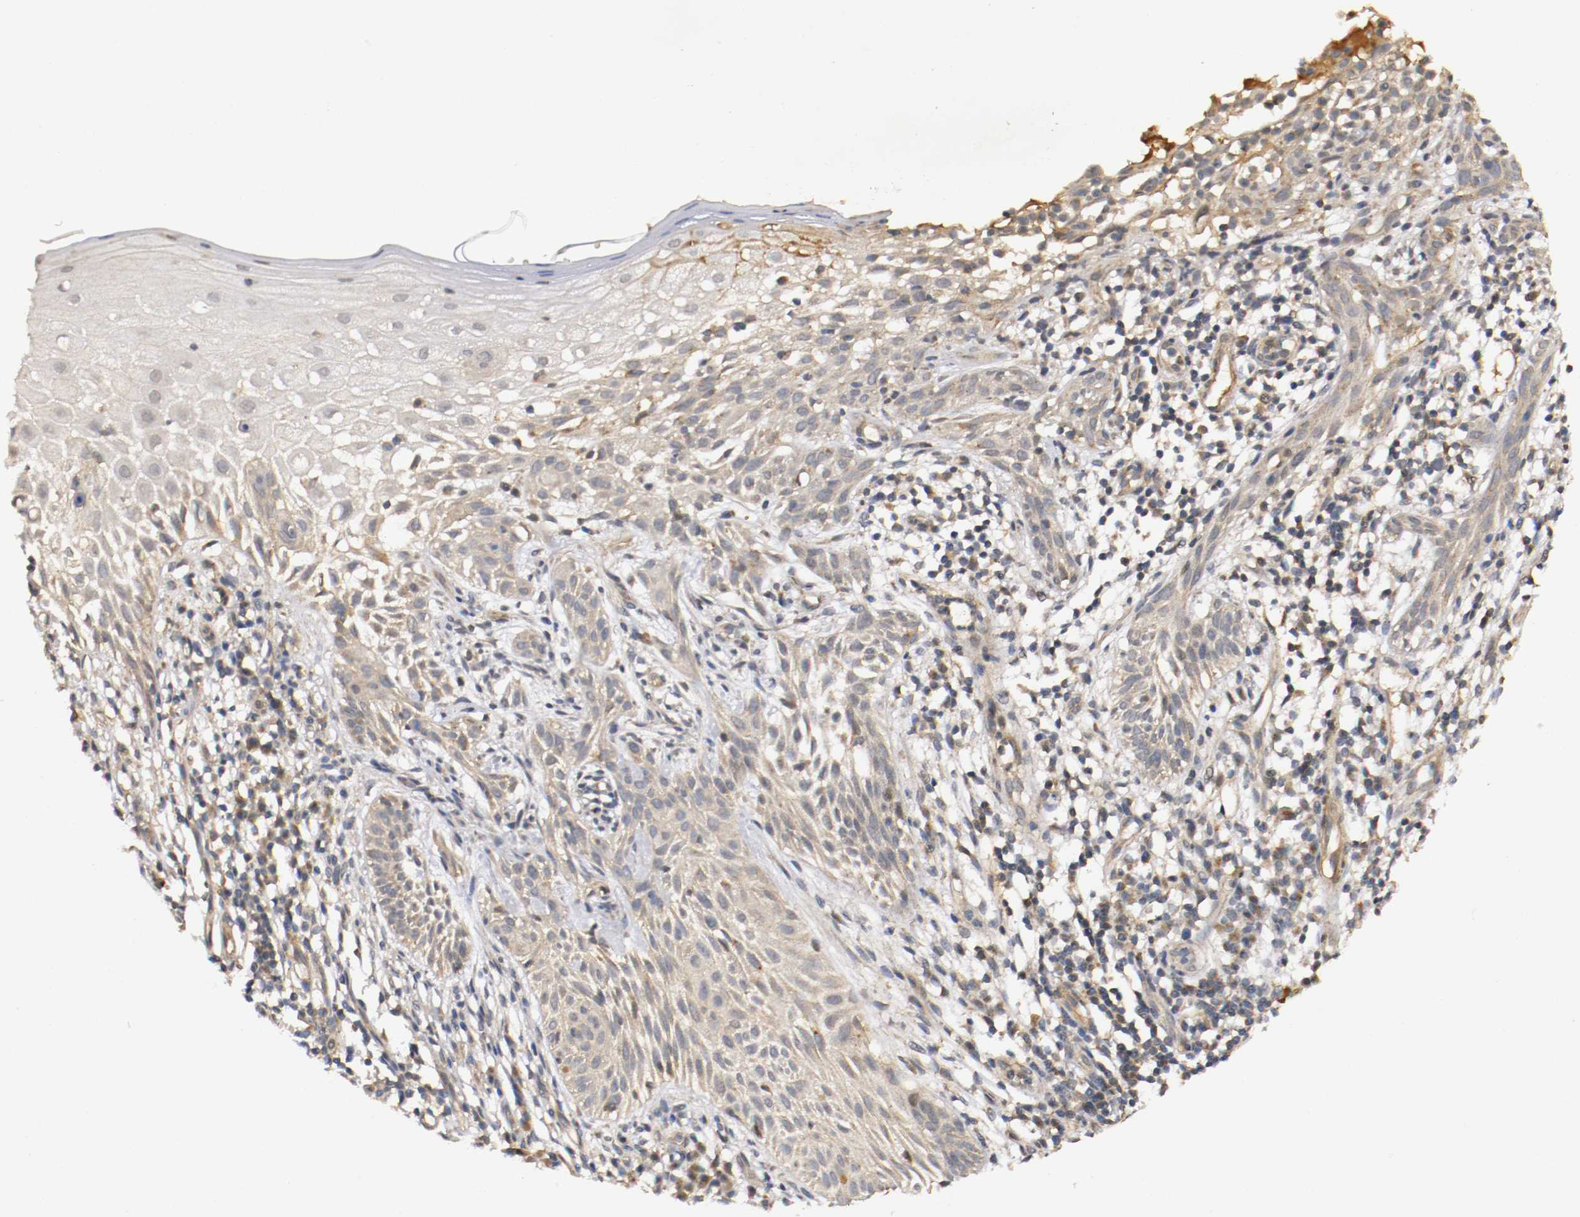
{"staining": {"intensity": "weak", "quantity": "25%-75%", "location": "cytoplasmic/membranous"}, "tissue": "skin cancer", "cell_type": "Tumor cells", "image_type": "cancer", "snomed": [{"axis": "morphology", "description": "Normal tissue, NOS"}, {"axis": "morphology", "description": "Basal cell carcinoma"}, {"axis": "topography", "description": "Skin"}], "caption": "Skin basal cell carcinoma tissue demonstrates weak cytoplasmic/membranous staining in about 25%-75% of tumor cells (Stains: DAB in brown, nuclei in blue, Microscopy: brightfield microscopy at high magnification).", "gene": "TNFRSF1B", "patient": {"sex": "female", "age": 69}}